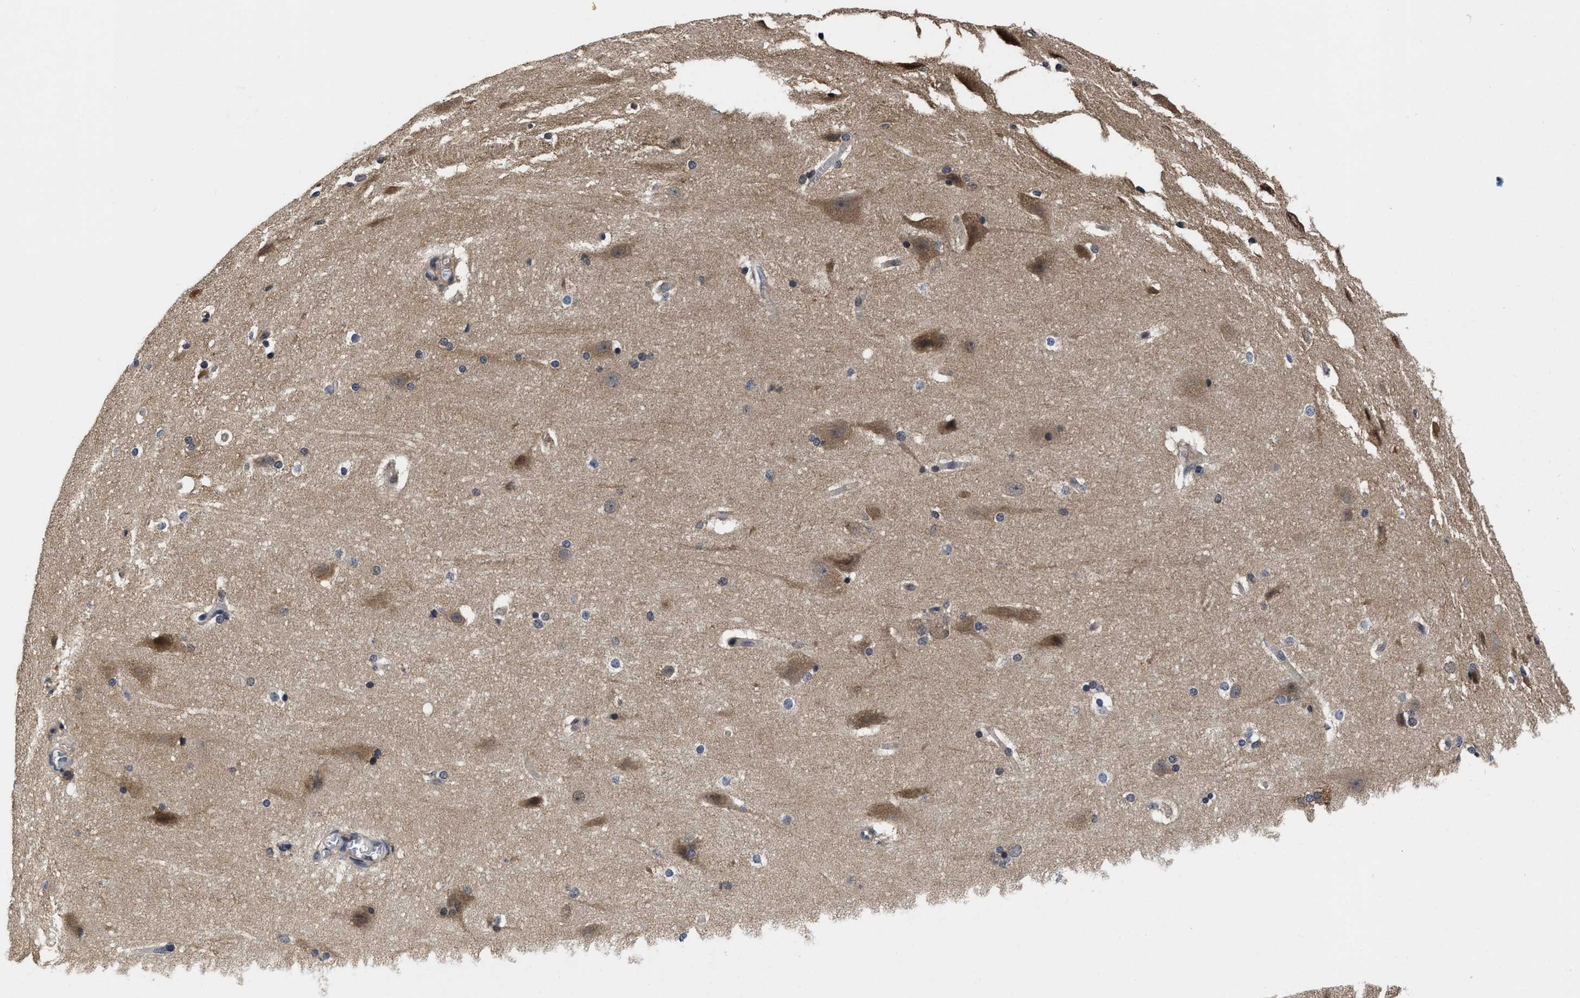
{"staining": {"intensity": "weak", "quantity": ">75%", "location": "cytoplasmic/membranous"}, "tissue": "cerebral cortex", "cell_type": "Endothelial cells", "image_type": "normal", "snomed": [{"axis": "morphology", "description": "Normal tissue, NOS"}, {"axis": "topography", "description": "Cerebral cortex"}, {"axis": "topography", "description": "Hippocampus"}], "caption": "Immunohistochemical staining of benign human cerebral cortex demonstrates low levels of weak cytoplasmic/membranous staining in about >75% of endothelial cells. (IHC, brightfield microscopy, high magnification).", "gene": "MCOLN2", "patient": {"sex": "female", "age": 19}}